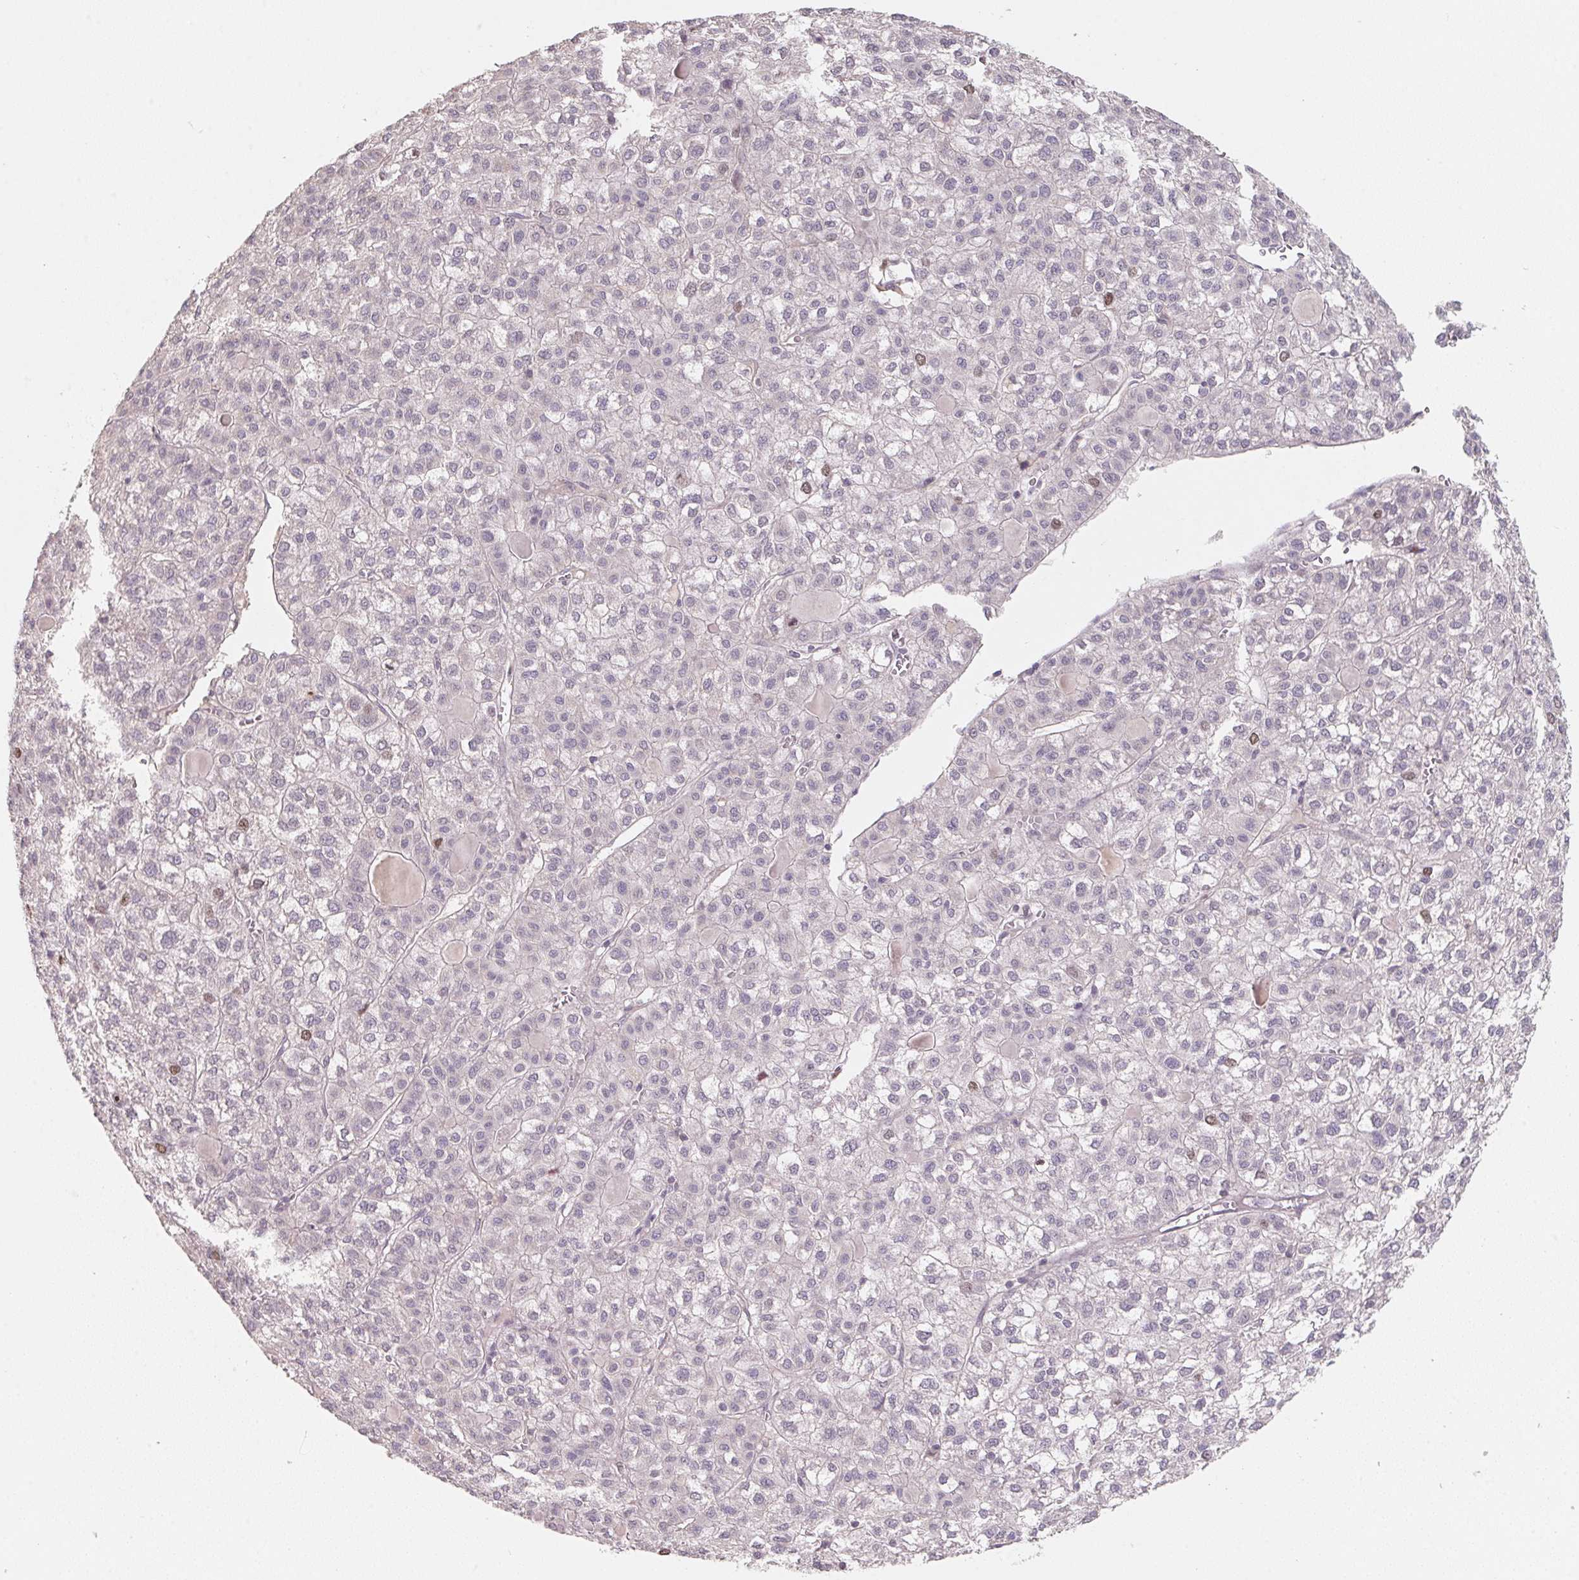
{"staining": {"intensity": "weak", "quantity": "<25%", "location": "nuclear"}, "tissue": "liver cancer", "cell_type": "Tumor cells", "image_type": "cancer", "snomed": [{"axis": "morphology", "description": "Carcinoma, Hepatocellular, NOS"}, {"axis": "topography", "description": "Liver"}], "caption": "Immunohistochemistry photomicrograph of human liver cancer (hepatocellular carcinoma) stained for a protein (brown), which displays no positivity in tumor cells.", "gene": "KIFC1", "patient": {"sex": "female", "age": 43}}